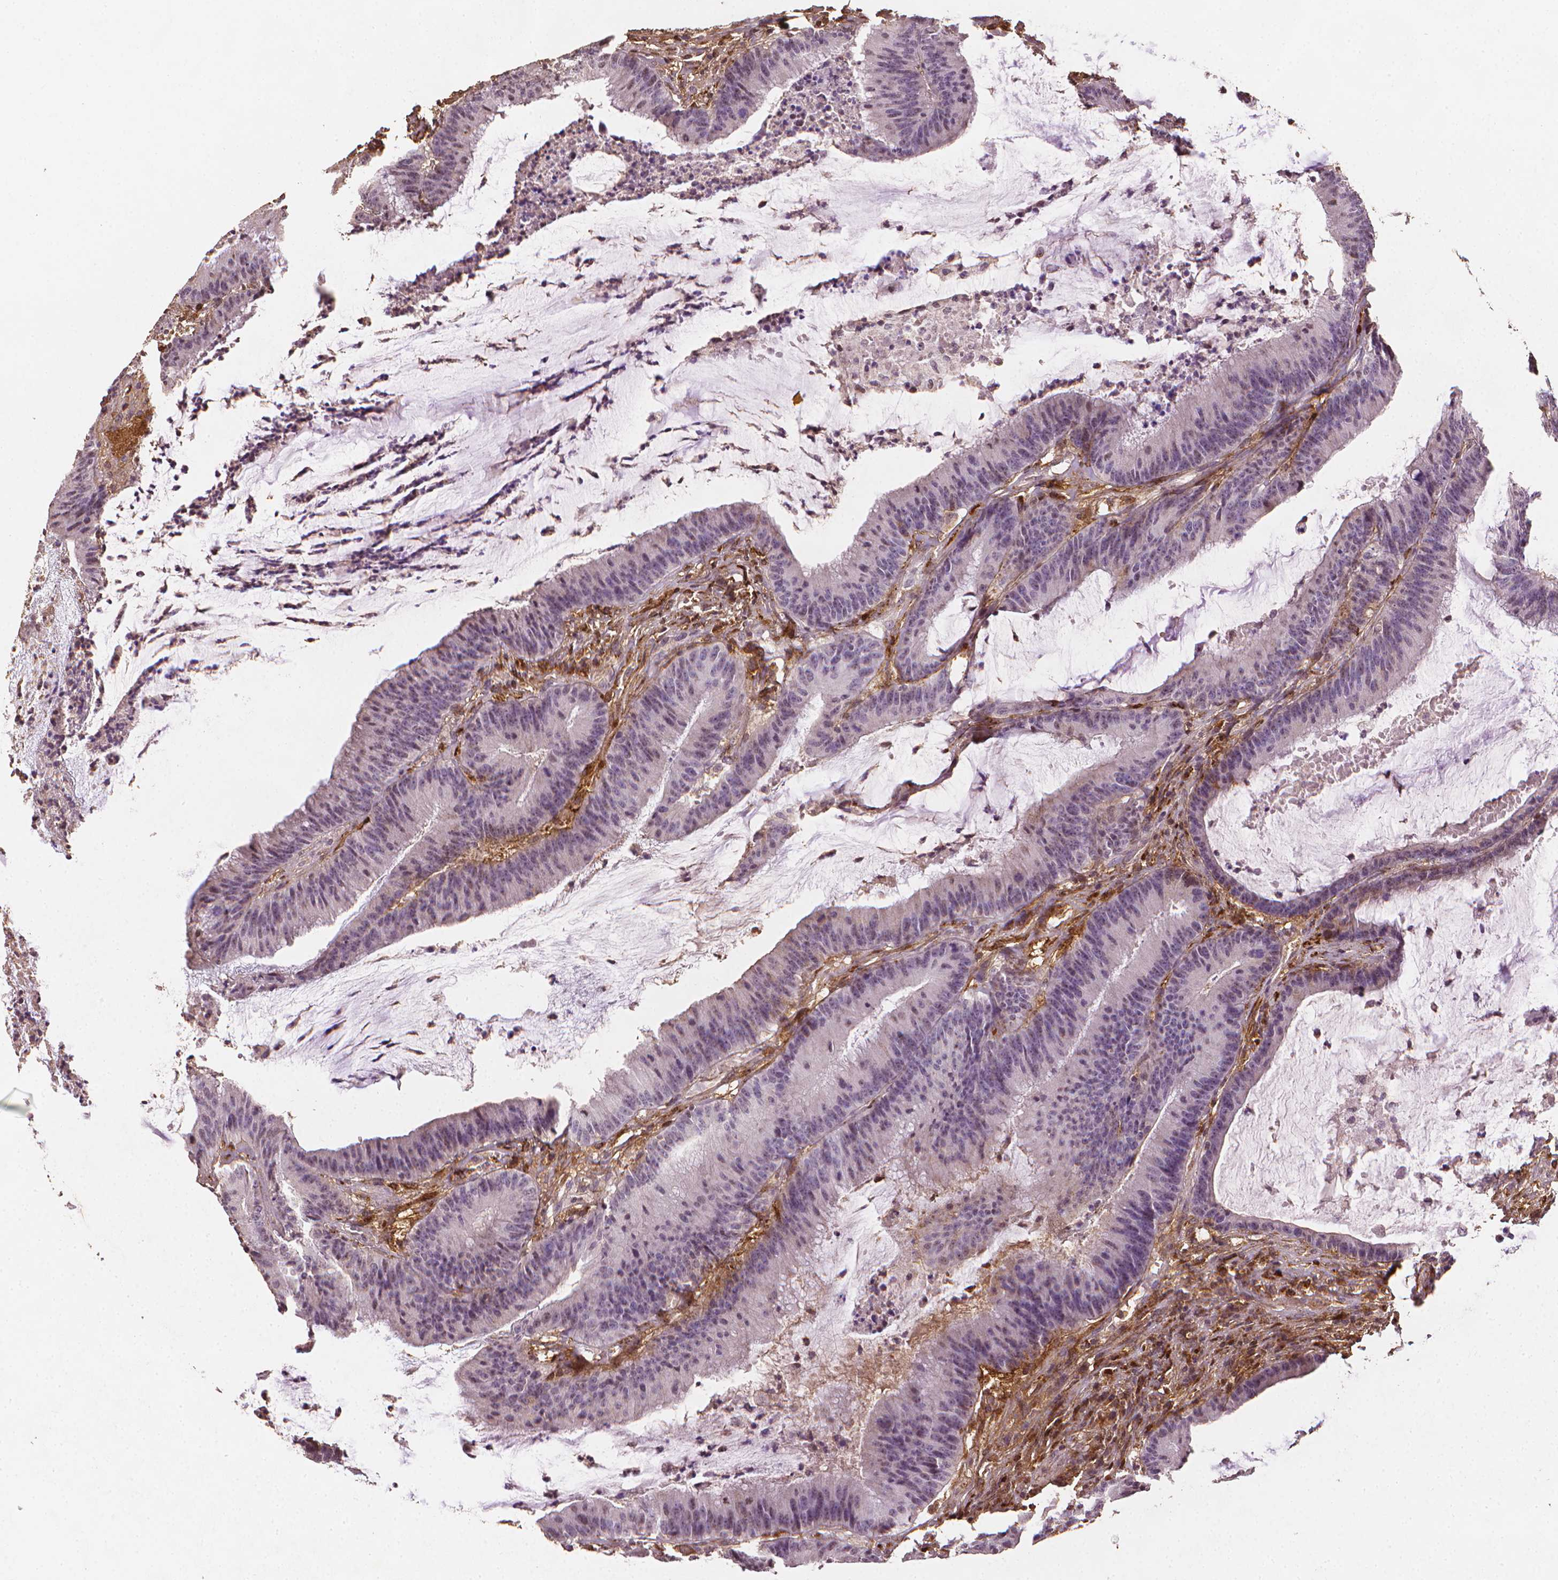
{"staining": {"intensity": "negative", "quantity": "none", "location": "none"}, "tissue": "colorectal cancer", "cell_type": "Tumor cells", "image_type": "cancer", "snomed": [{"axis": "morphology", "description": "Adenocarcinoma, NOS"}, {"axis": "topography", "description": "Colon"}], "caption": "This is an IHC image of adenocarcinoma (colorectal). There is no expression in tumor cells.", "gene": "DCN", "patient": {"sex": "female", "age": 78}}